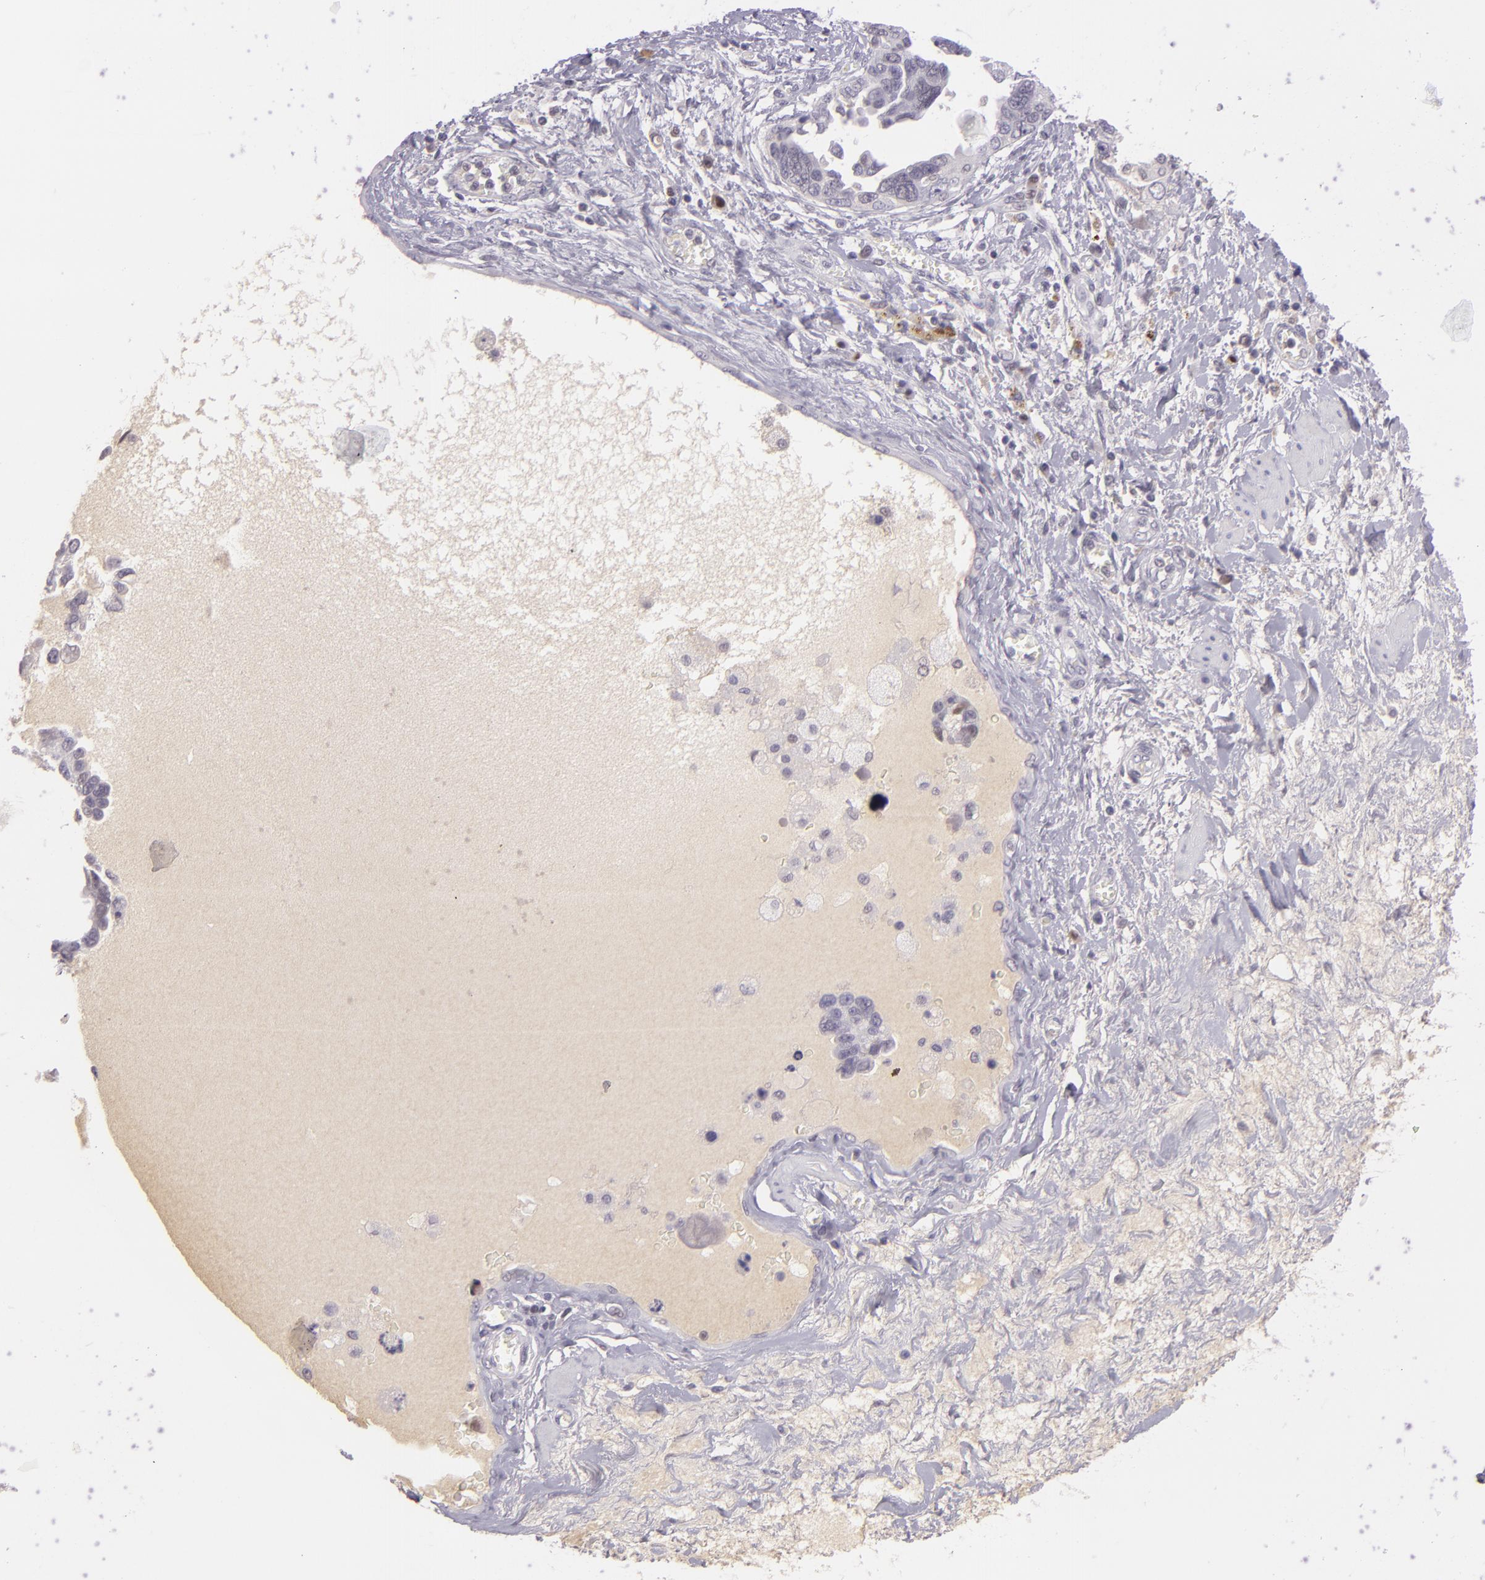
{"staining": {"intensity": "negative", "quantity": "none", "location": "none"}, "tissue": "ovarian cancer", "cell_type": "Tumor cells", "image_type": "cancer", "snomed": [{"axis": "morphology", "description": "Cystadenocarcinoma, serous, NOS"}, {"axis": "topography", "description": "Ovary"}], "caption": "An immunohistochemistry photomicrograph of ovarian cancer is shown. There is no staining in tumor cells of ovarian cancer. (Immunohistochemistry, brightfield microscopy, high magnification).", "gene": "CHEK2", "patient": {"sex": "female", "age": 63}}